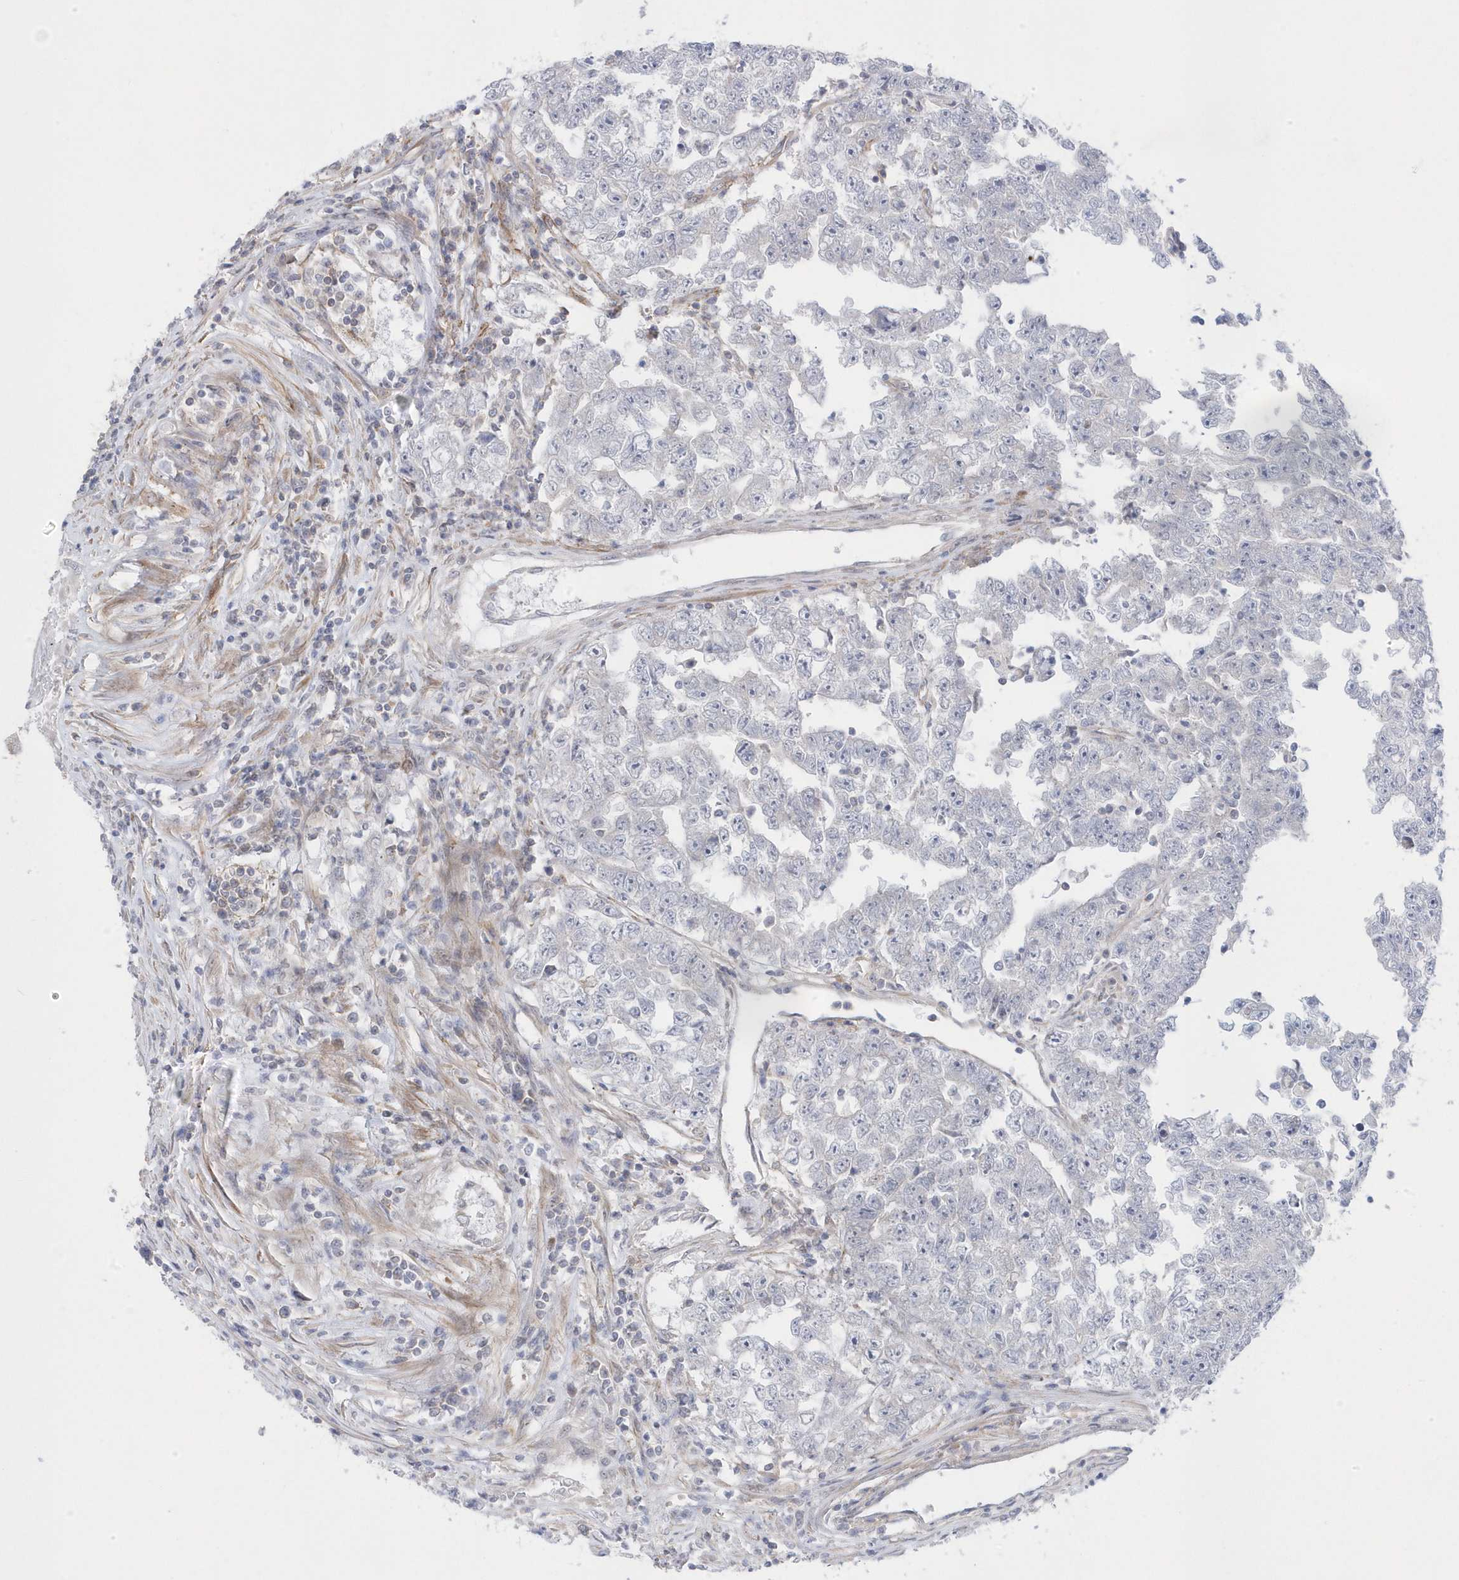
{"staining": {"intensity": "negative", "quantity": "none", "location": "none"}, "tissue": "testis cancer", "cell_type": "Tumor cells", "image_type": "cancer", "snomed": [{"axis": "morphology", "description": "Carcinoma, Embryonal, NOS"}, {"axis": "topography", "description": "Testis"}], "caption": "A histopathology image of testis cancer stained for a protein reveals no brown staining in tumor cells.", "gene": "ANAPC1", "patient": {"sex": "male", "age": 25}}